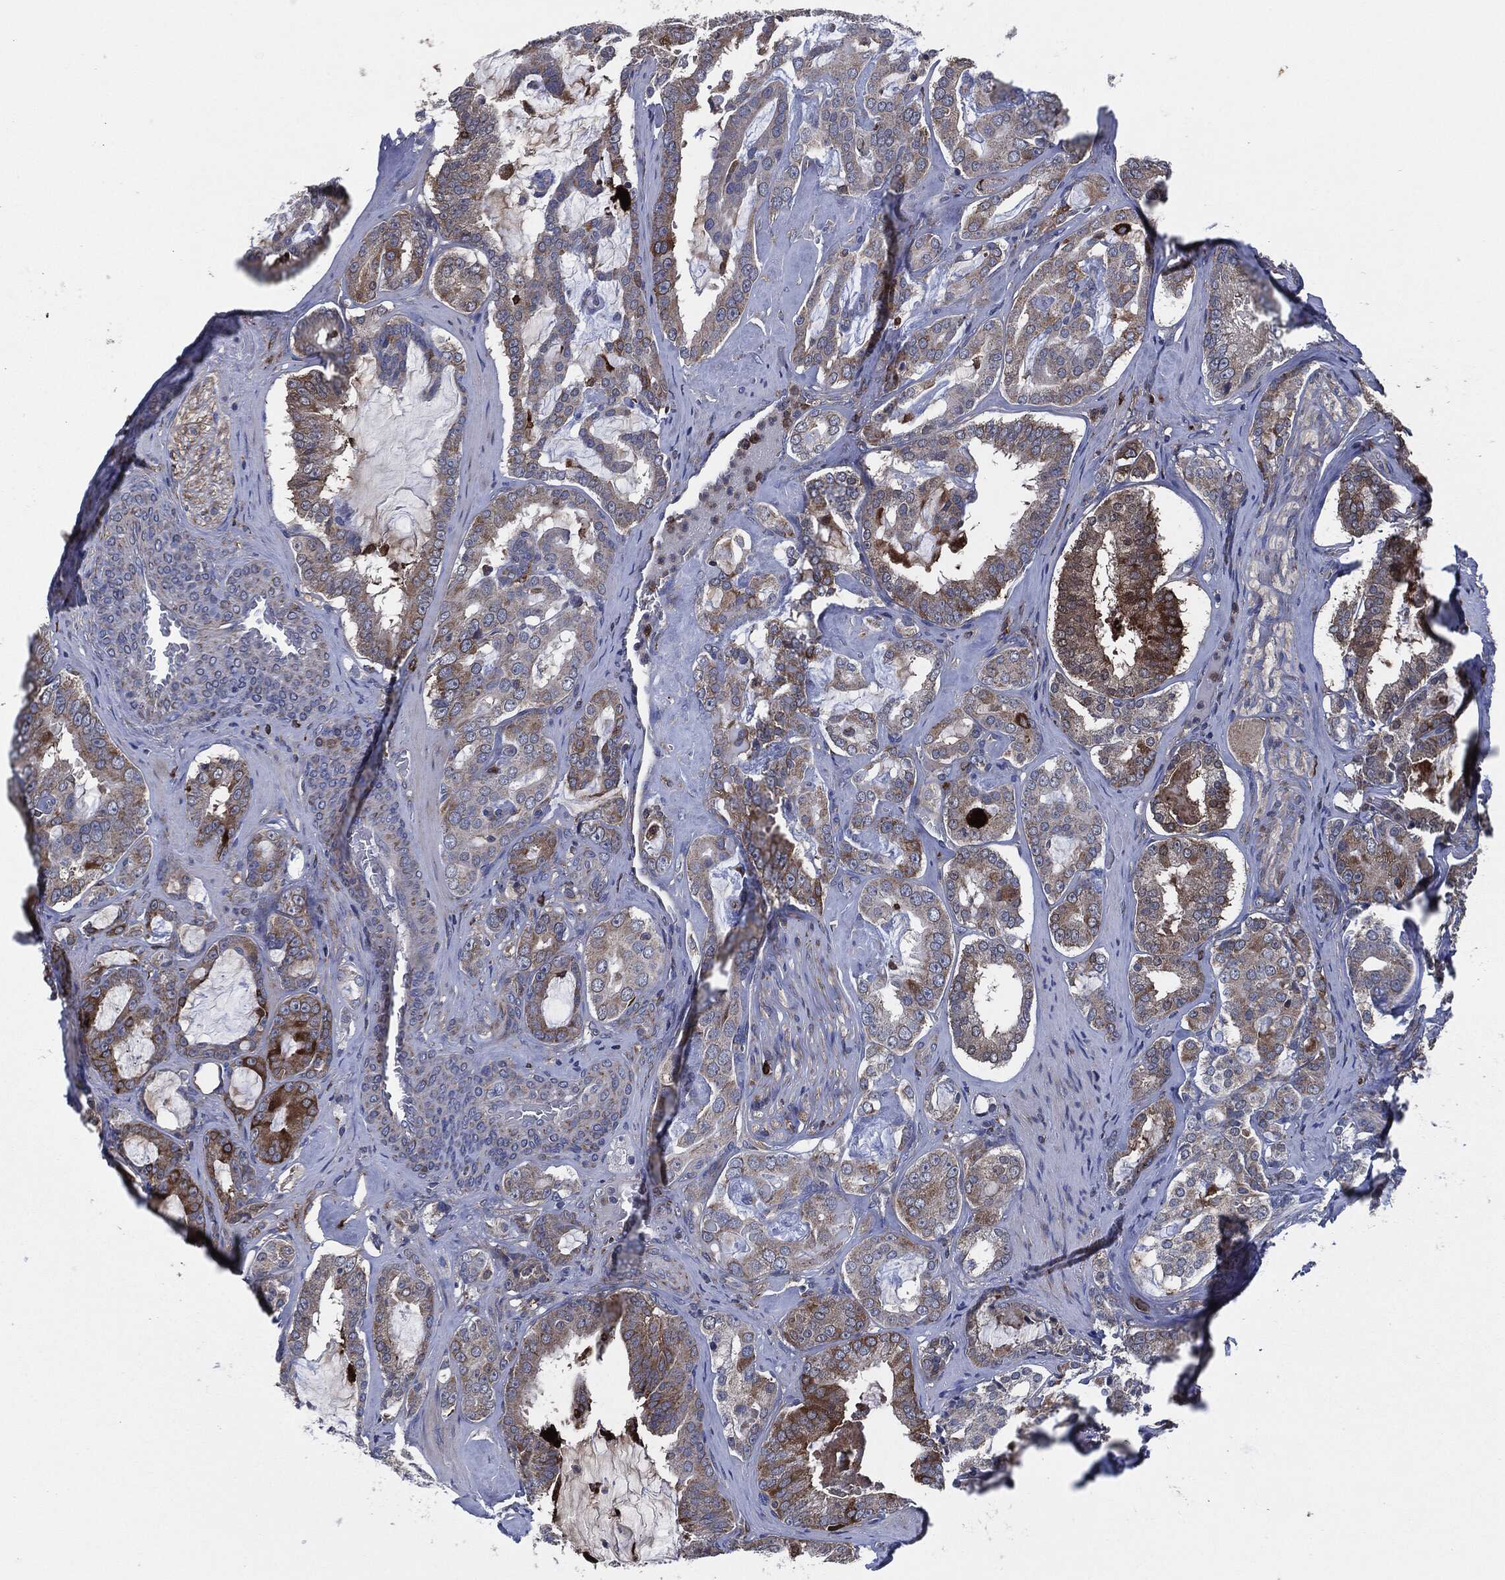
{"staining": {"intensity": "strong", "quantity": "25%-75%", "location": "cytoplasmic/membranous"}, "tissue": "prostate cancer", "cell_type": "Tumor cells", "image_type": "cancer", "snomed": [{"axis": "morphology", "description": "Adenocarcinoma, NOS"}, {"axis": "topography", "description": "Prostate"}], "caption": "IHC (DAB (3,3'-diaminobenzidine)) staining of prostate cancer displays strong cytoplasmic/membranous protein positivity in about 25%-75% of tumor cells.", "gene": "TMEM11", "patient": {"sex": "male", "age": 67}}